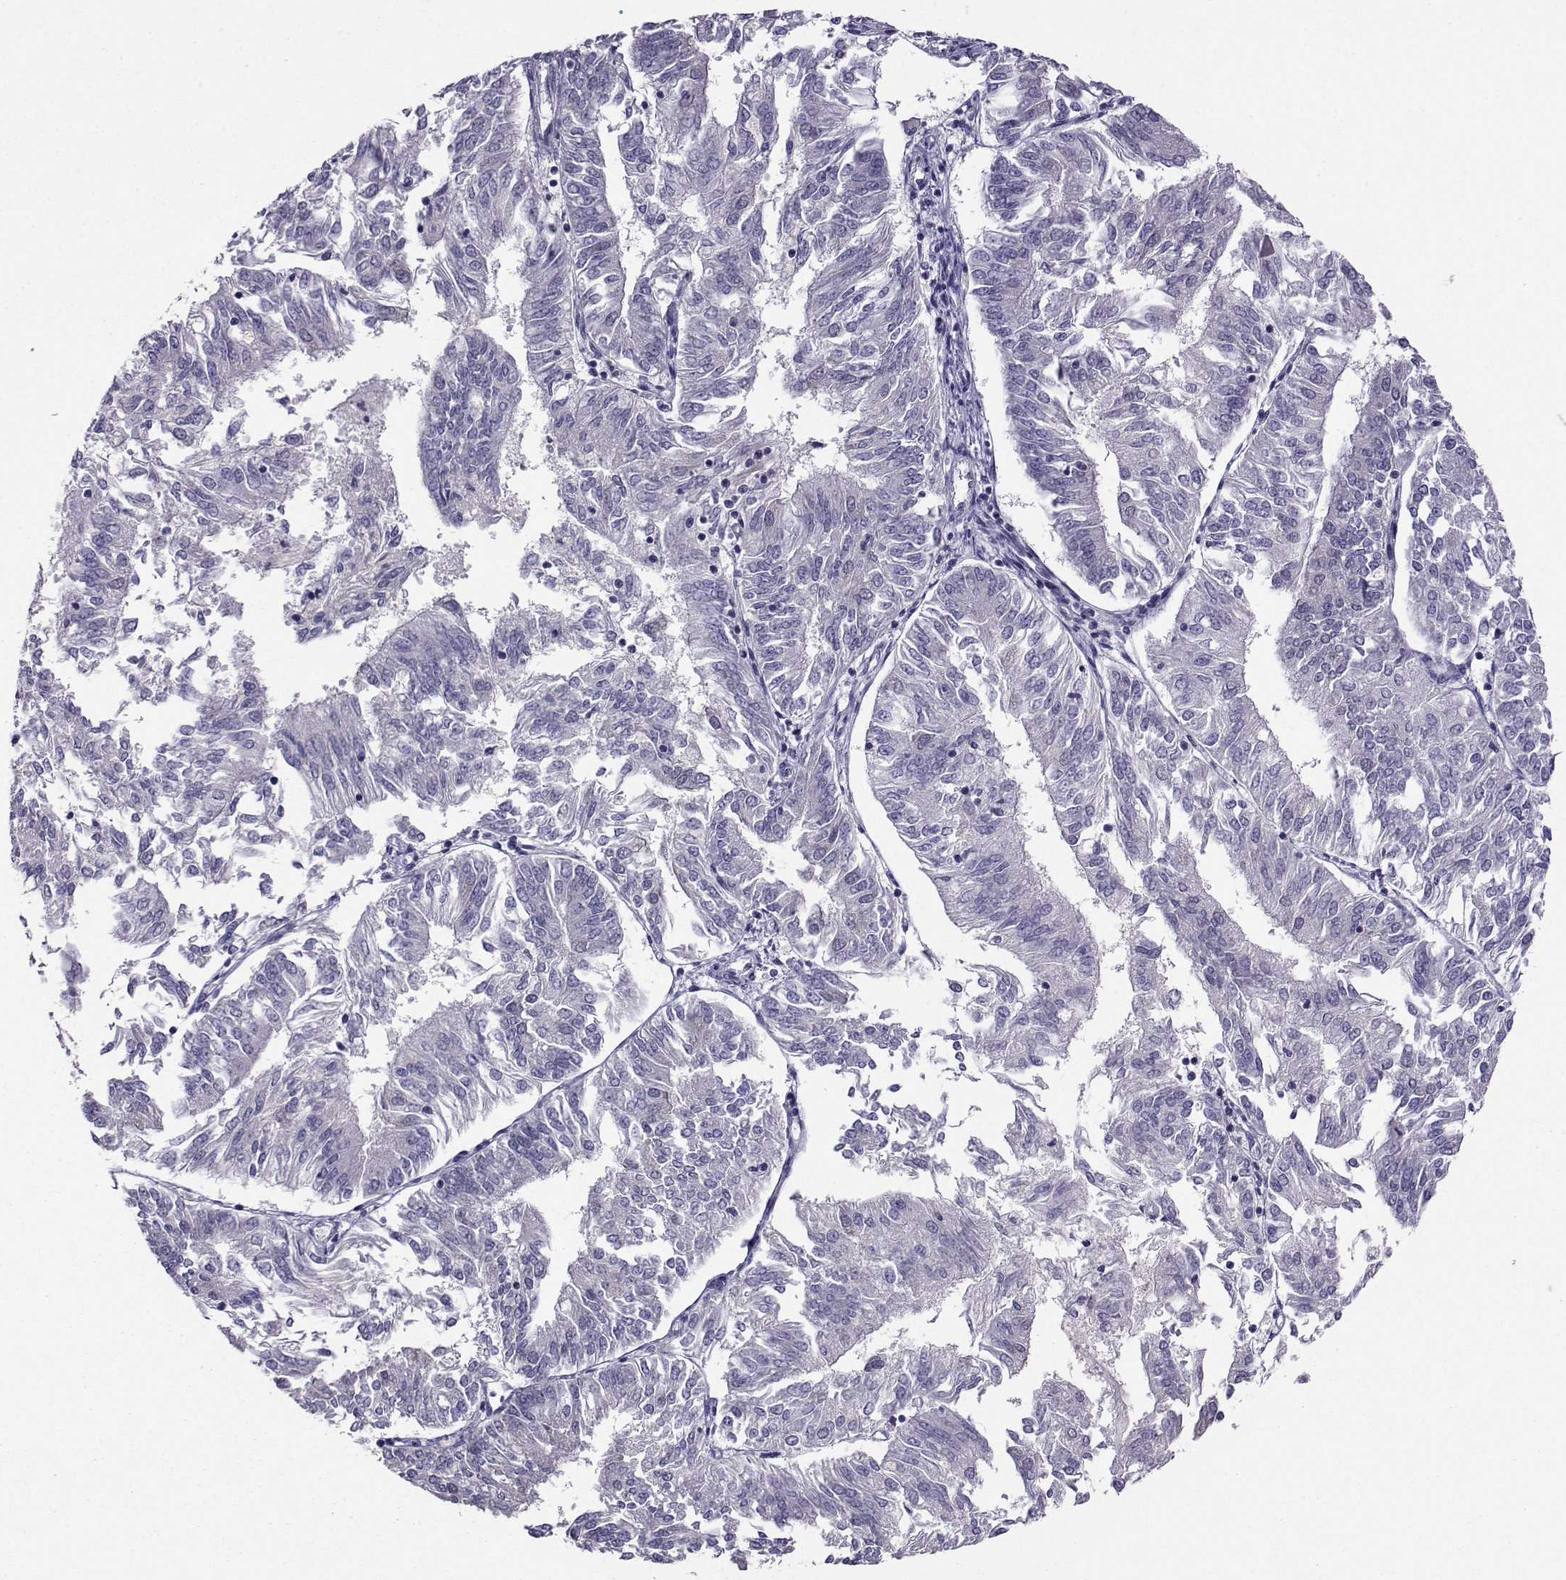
{"staining": {"intensity": "negative", "quantity": "none", "location": "none"}, "tissue": "endometrial cancer", "cell_type": "Tumor cells", "image_type": "cancer", "snomed": [{"axis": "morphology", "description": "Adenocarcinoma, NOS"}, {"axis": "topography", "description": "Endometrium"}], "caption": "An image of endometrial cancer (adenocarcinoma) stained for a protein exhibits no brown staining in tumor cells. (DAB IHC, high magnification).", "gene": "DDX20", "patient": {"sex": "female", "age": 58}}